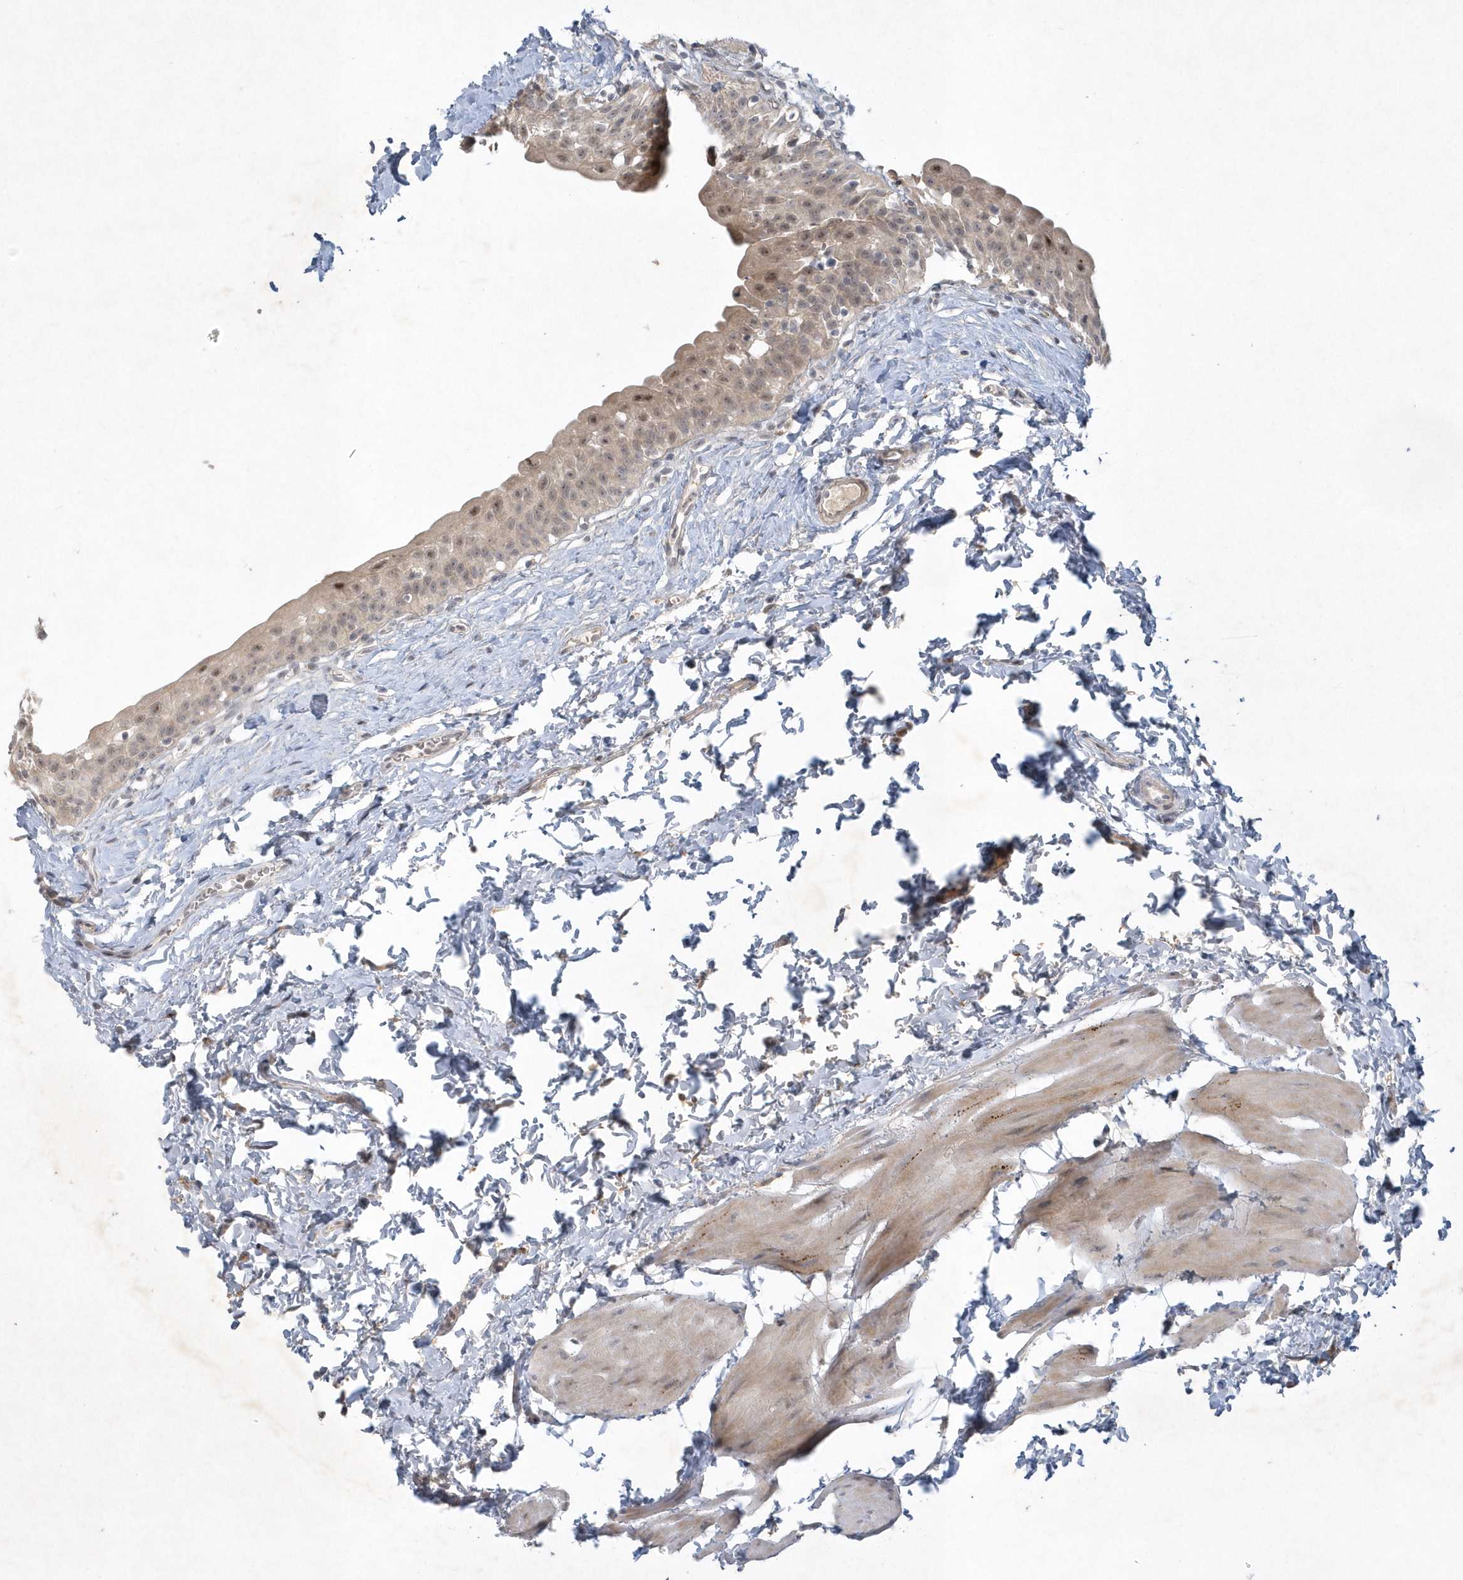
{"staining": {"intensity": "moderate", "quantity": "25%-75%", "location": "cytoplasmic/membranous,nuclear"}, "tissue": "urinary bladder", "cell_type": "Urothelial cells", "image_type": "normal", "snomed": [{"axis": "morphology", "description": "Normal tissue, NOS"}, {"axis": "topography", "description": "Urinary bladder"}], "caption": "DAB immunohistochemical staining of unremarkable human urinary bladder reveals moderate cytoplasmic/membranous,nuclear protein positivity in about 25%-75% of urothelial cells.", "gene": "THG1L", "patient": {"sex": "male", "age": 51}}